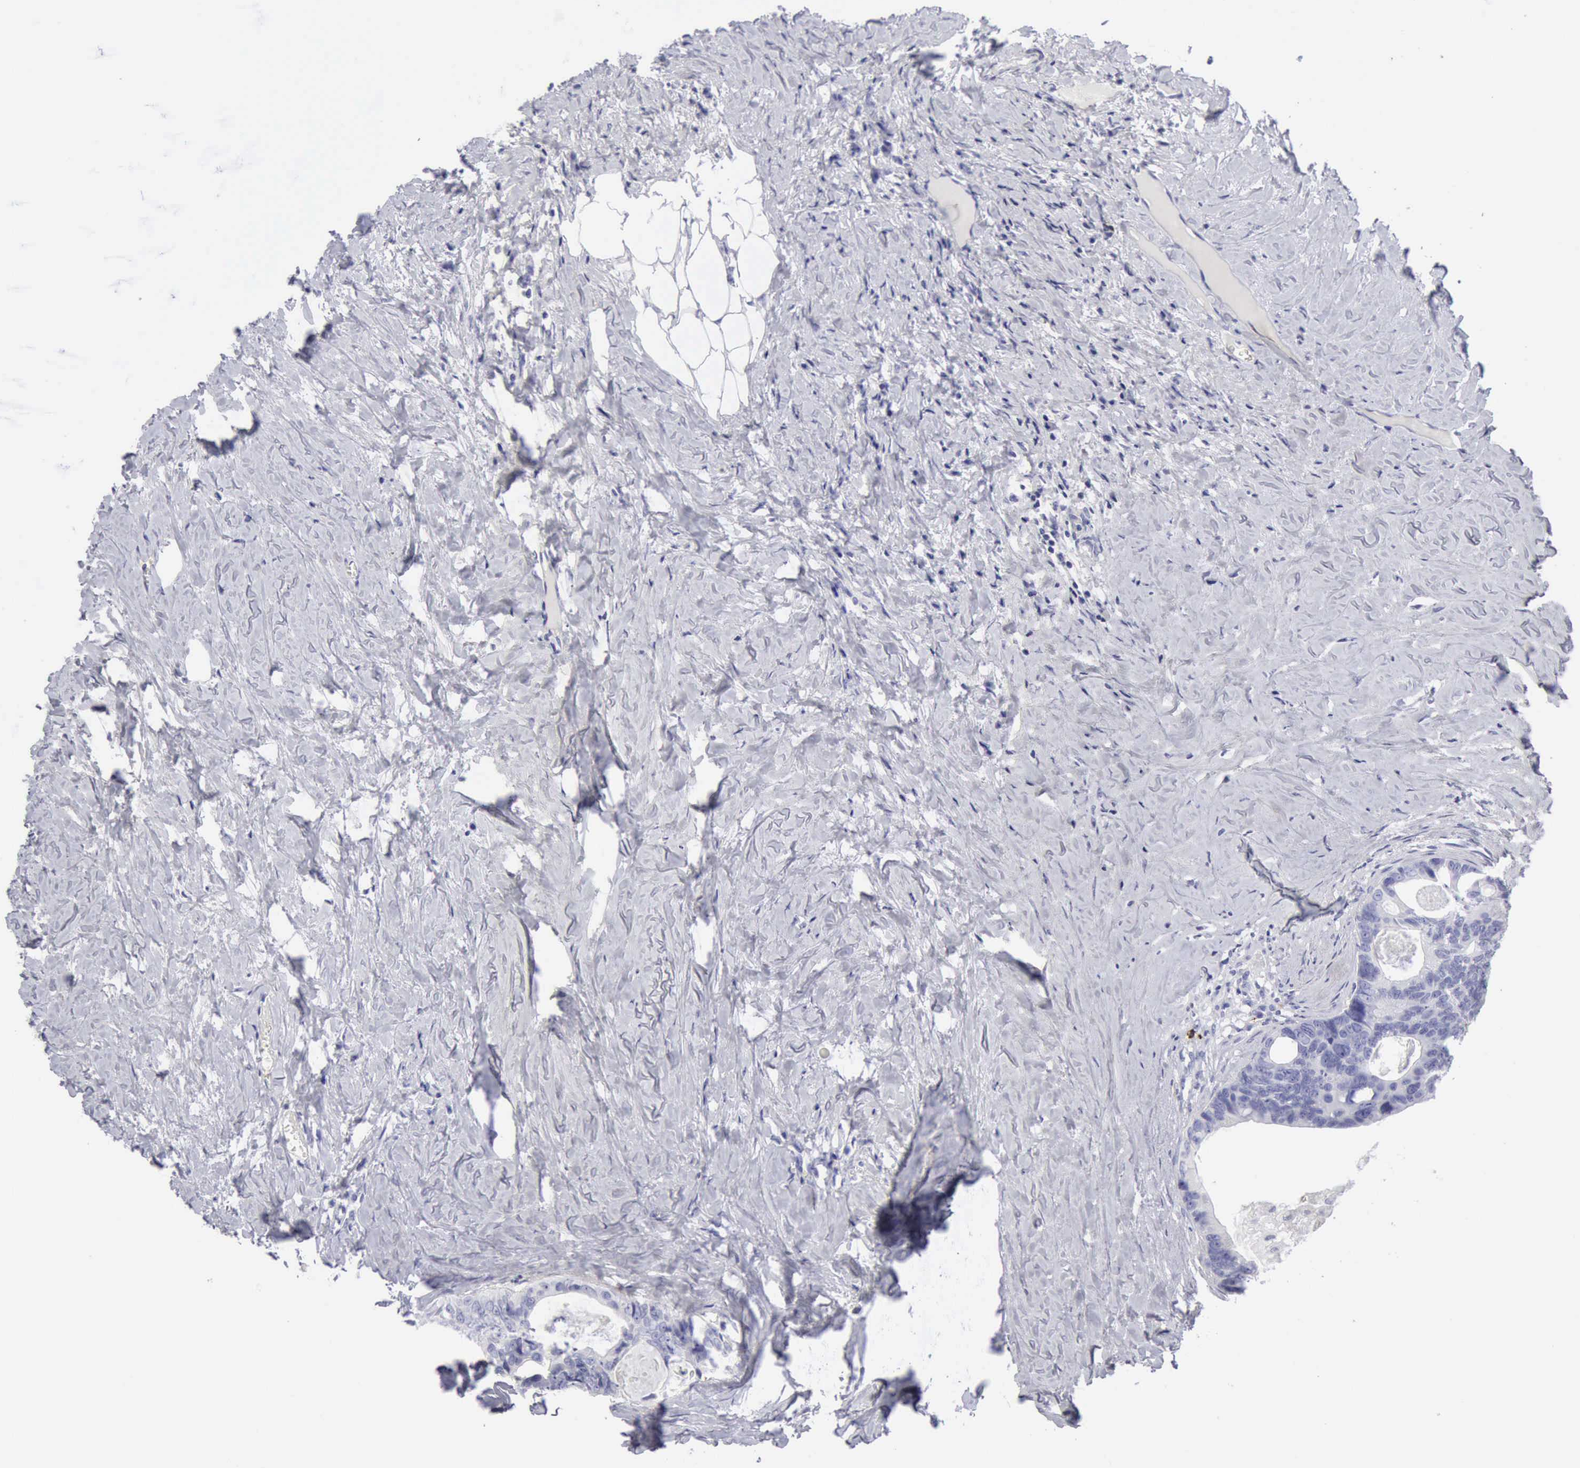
{"staining": {"intensity": "negative", "quantity": "none", "location": "none"}, "tissue": "colorectal cancer", "cell_type": "Tumor cells", "image_type": "cancer", "snomed": [{"axis": "morphology", "description": "Adenocarcinoma, NOS"}, {"axis": "topography", "description": "Colon"}], "caption": "Immunohistochemical staining of human adenocarcinoma (colorectal) demonstrates no significant staining in tumor cells.", "gene": "NCAM1", "patient": {"sex": "female", "age": 55}}